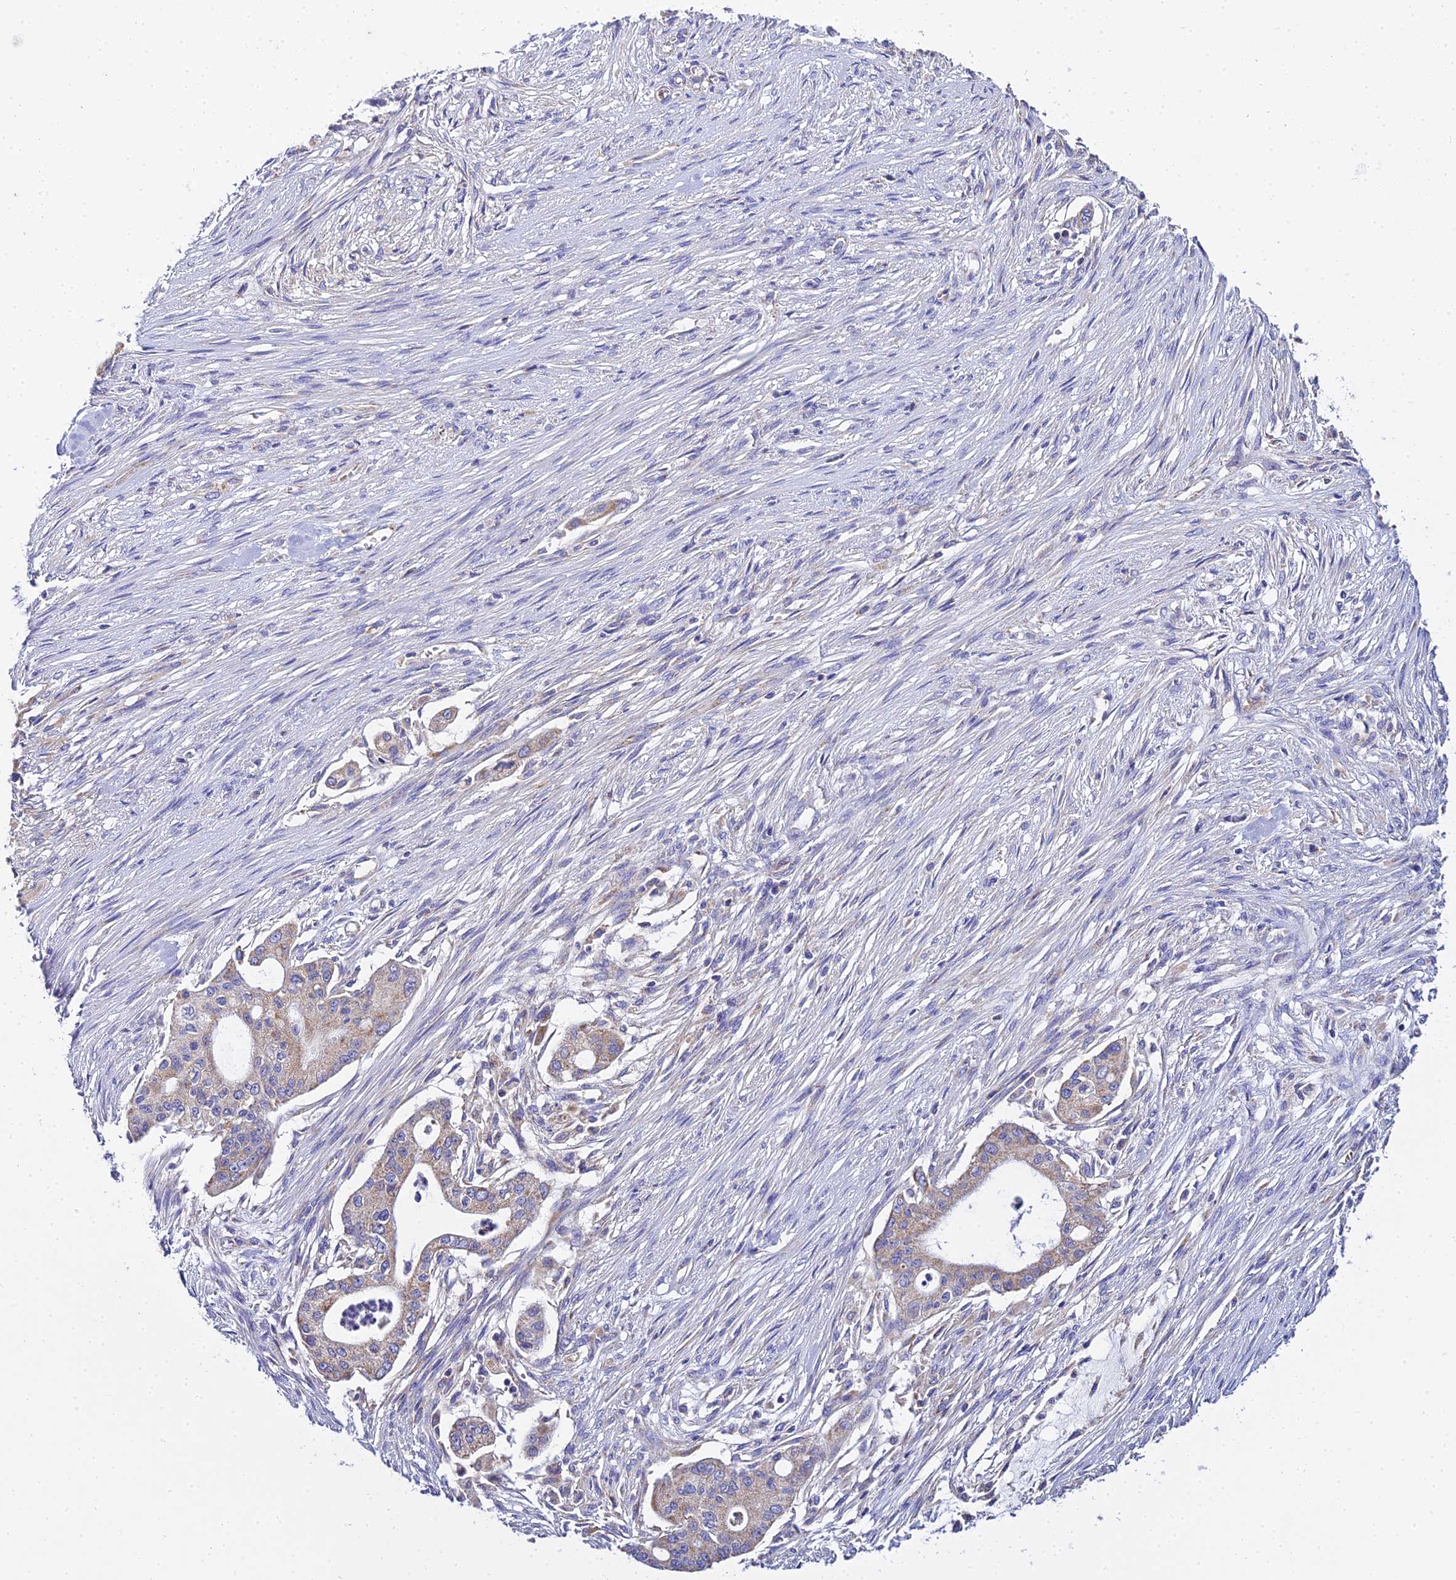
{"staining": {"intensity": "moderate", "quantity": "25%-75%", "location": "cytoplasmic/membranous"}, "tissue": "pancreatic cancer", "cell_type": "Tumor cells", "image_type": "cancer", "snomed": [{"axis": "morphology", "description": "Adenocarcinoma, NOS"}, {"axis": "topography", "description": "Pancreas"}], "caption": "Adenocarcinoma (pancreatic) stained for a protein (brown) displays moderate cytoplasmic/membranous positive positivity in about 25%-75% of tumor cells.", "gene": "TYW5", "patient": {"sex": "male", "age": 46}}